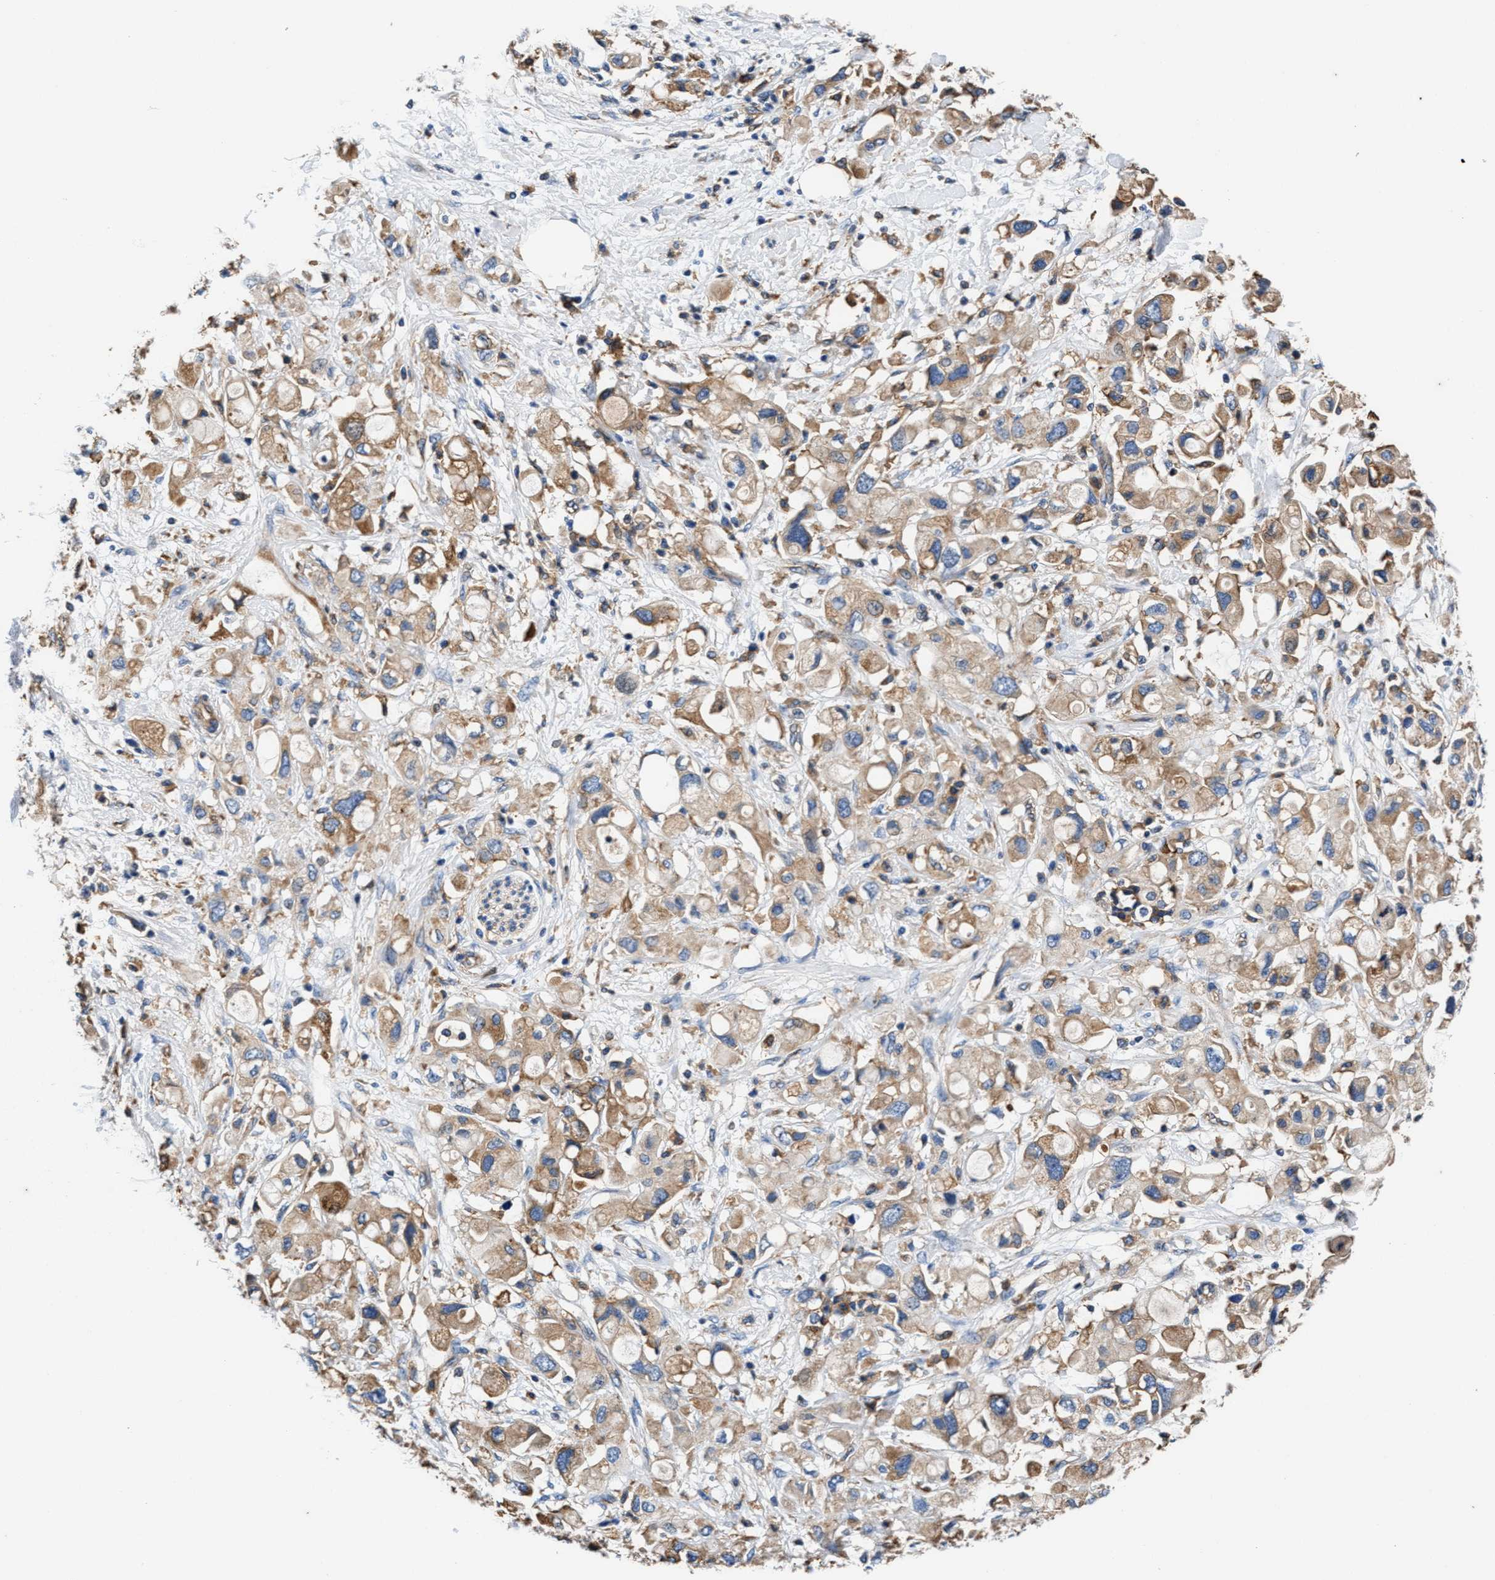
{"staining": {"intensity": "weak", "quantity": ">75%", "location": "cytoplasmic/membranous"}, "tissue": "pancreatic cancer", "cell_type": "Tumor cells", "image_type": "cancer", "snomed": [{"axis": "morphology", "description": "Adenocarcinoma, NOS"}, {"axis": "topography", "description": "Pancreas"}], "caption": "Human adenocarcinoma (pancreatic) stained for a protein (brown) displays weak cytoplasmic/membranous positive positivity in about >75% of tumor cells.", "gene": "PPP1R9B", "patient": {"sex": "female", "age": 56}}